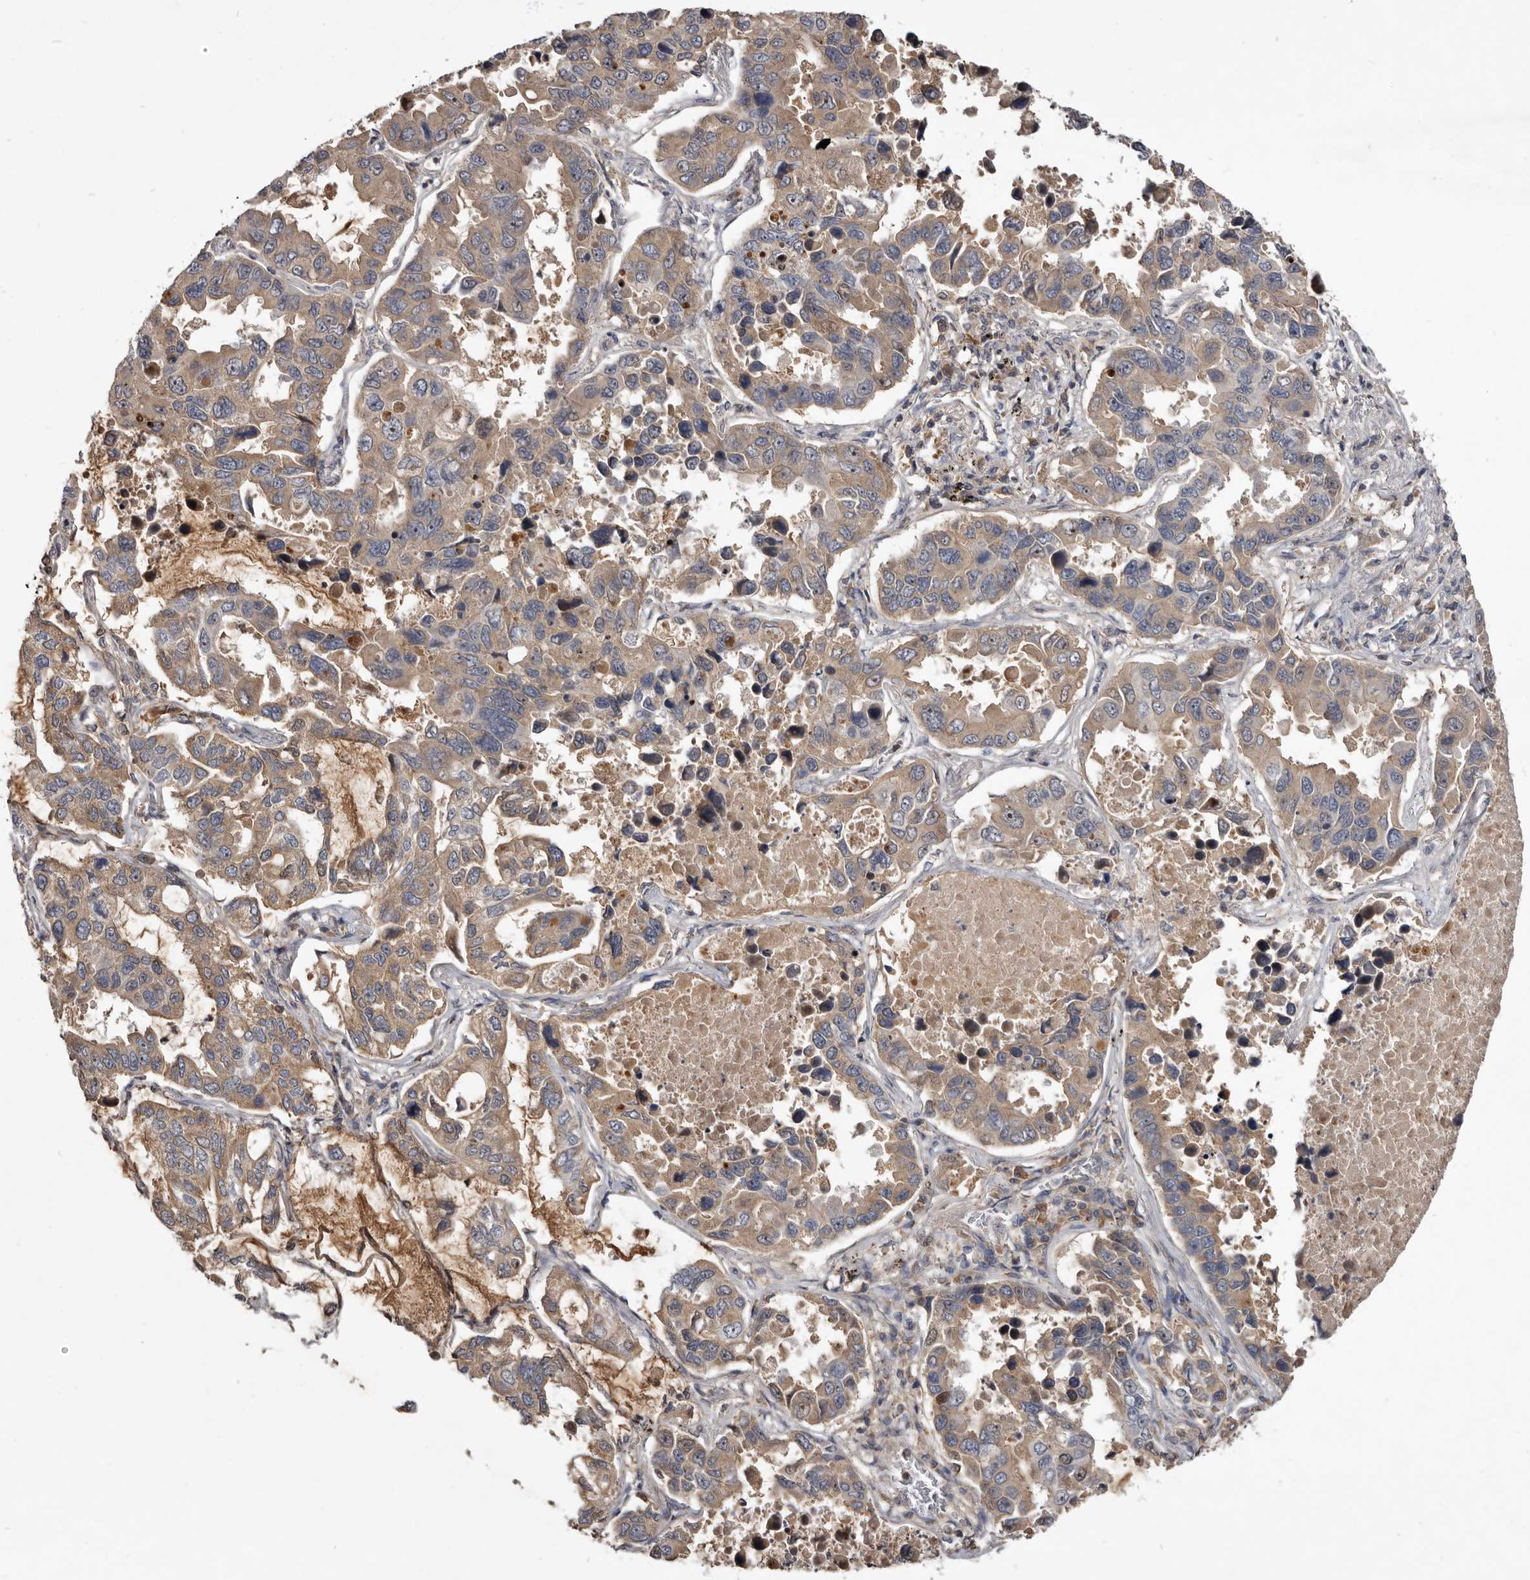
{"staining": {"intensity": "moderate", "quantity": ">75%", "location": "cytoplasmic/membranous"}, "tissue": "lung cancer", "cell_type": "Tumor cells", "image_type": "cancer", "snomed": [{"axis": "morphology", "description": "Adenocarcinoma, NOS"}, {"axis": "topography", "description": "Lung"}], "caption": "Immunohistochemical staining of lung cancer (adenocarcinoma) shows medium levels of moderate cytoplasmic/membranous positivity in about >75% of tumor cells.", "gene": "TTC39A", "patient": {"sex": "male", "age": 64}}